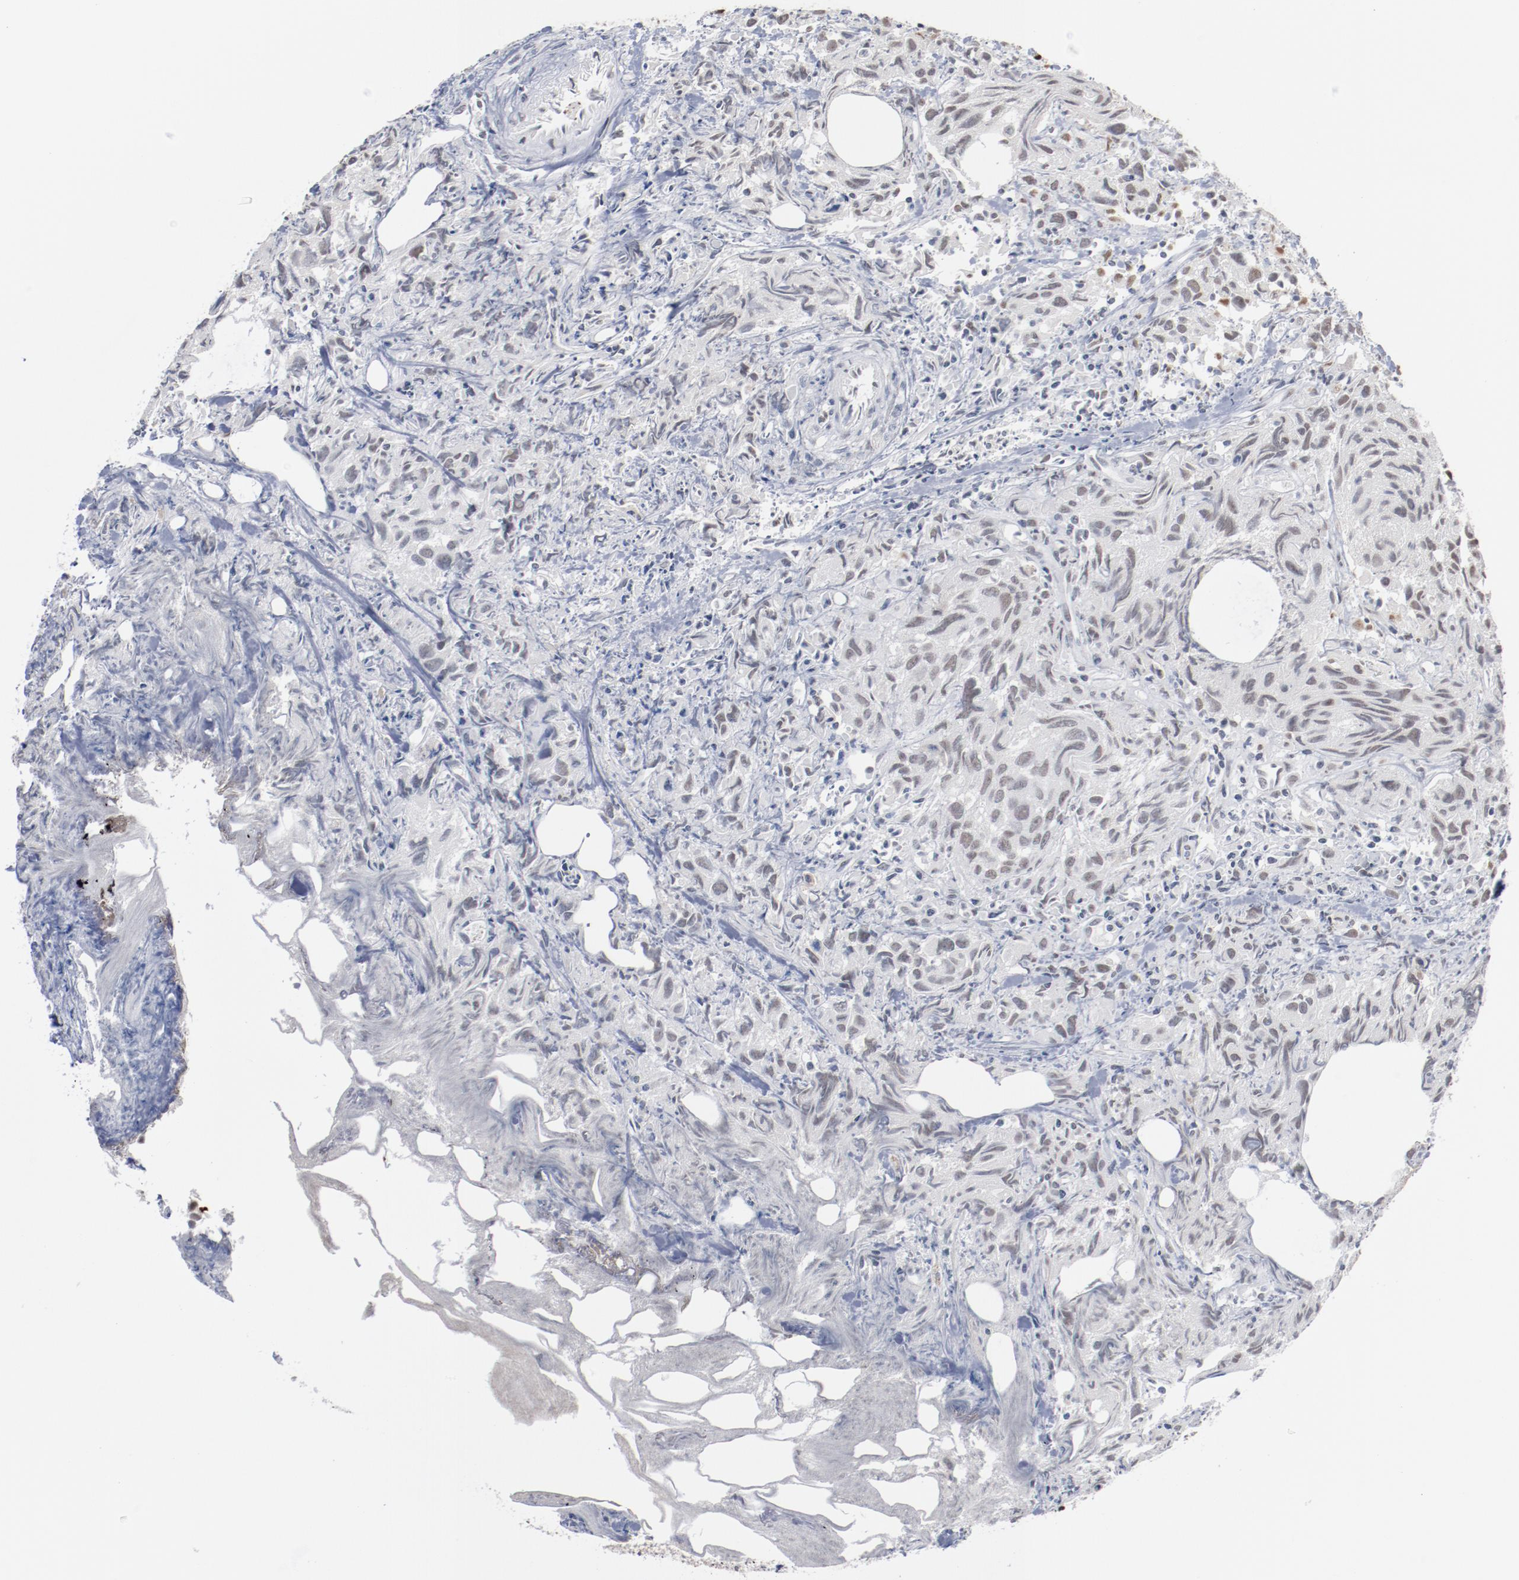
{"staining": {"intensity": "moderate", "quantity": "25%-75%", "location": "nuclear"}, "tissue": "urothelial cancer", "cell_type": "Tumor cells", "image_type": "cancer", "snomed": [{"axis": "morphology", "description": "Urothelial carcinoma, High grade"}, {"axis": "topography", "description": "Urinary bladder"}], "caption": "Tumor cells show moderate nuclear expression in approximately 25%-75% of cells in urothelial carcinoma (high-grade).", "gene": "BUB3", "patient": {"sex": "female", "age": 75}}